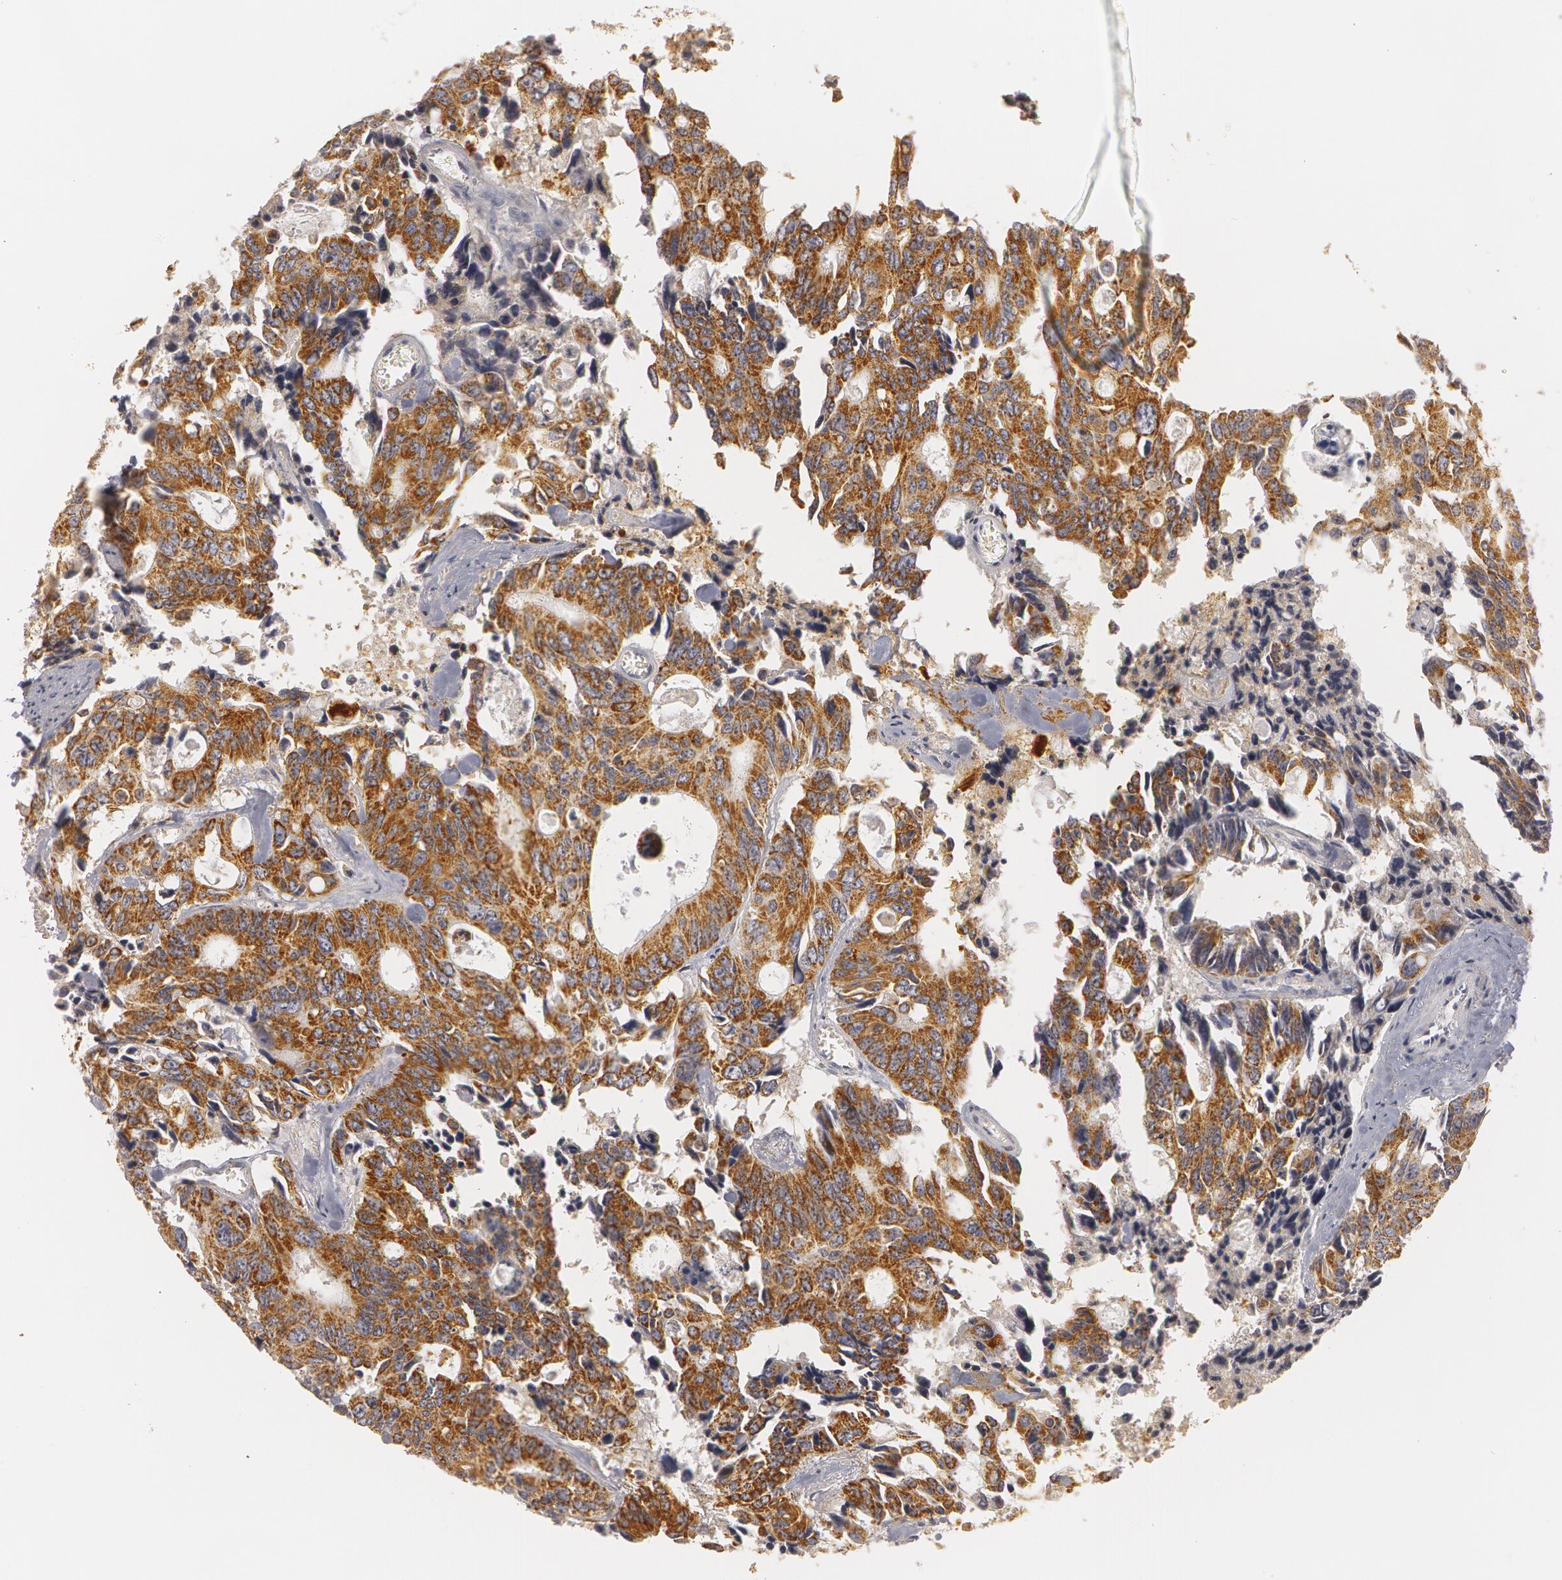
{"staining": {"intensity": "strong", "quantity": ">75%", "location": "cytoplasmic/membranous"}, "tissue": "colorectal cancer", "cell_type": "Tumor cells", "image_type": "cancer", "snomed": [{"axis": "morphology", "description": "Adenocarcinoma, NOS"}, {"axis": "topography", "description": "Rectum"}], "caption": "Brown immunohistochemical staining in colorectal cancer (adenocarcinoma) shows strong cytoplasmic/membranous expression in approximately >75% of tumor cells.", "gene": "C7", "patient": {"sex": "male", "age": 76}}